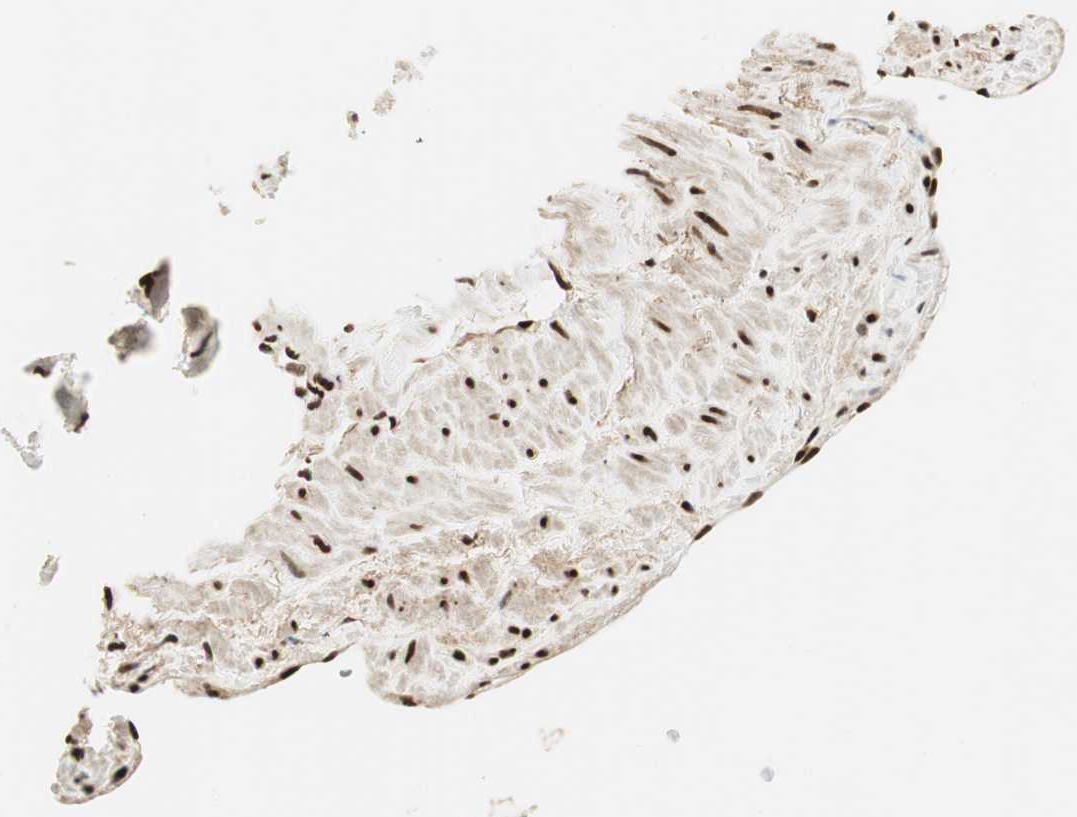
{"staining": {"intensity": "strong", "quantity": ">75%", "location": "nuclear"}, "tissue": "adipose tissue", "cell_type": "Adipocytes", "image_type": "normal", "snomed": [{"axis": "morphology", "description": "Normal tissue, NOS"}, {"axis": "topography", "description": "Soft tissue"}, {"axis": "topography", "description": "Vascular tissue"}], "caption": "Immunohistochemical staining of unremarkable human adipose tissue shows strong nuclear protein staining in about >75% of adipocytes.", "gene": "RING1", "patient": {"sex": "female", "age": 35}}